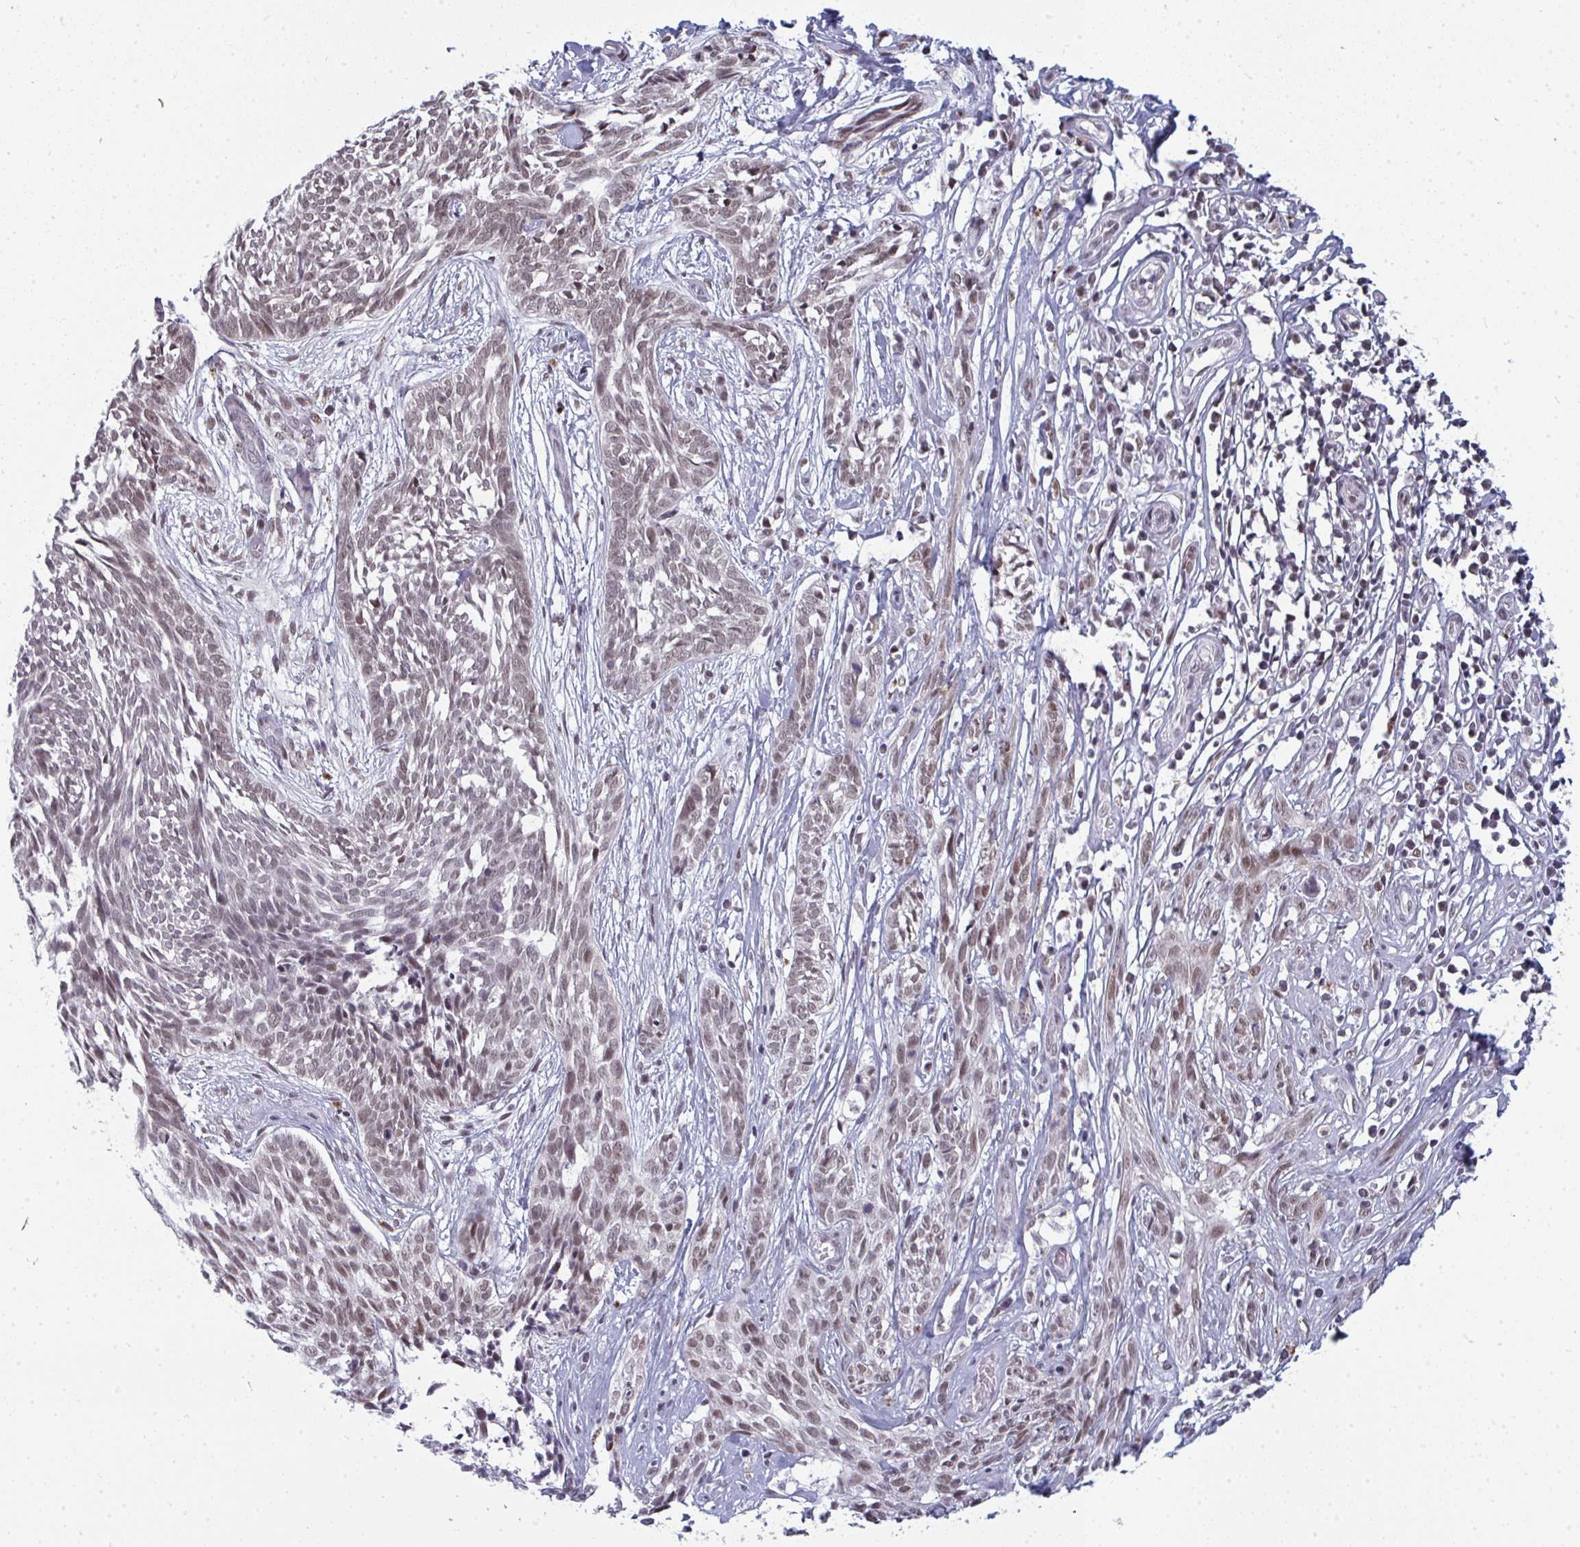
{"staining": {"intensity": "weak", "quantity": ">75%", "location": "nuclear"}, "tissue": "skin cancer", "cell_type": "Tumor cells", "image_type": "cancer", "snomed": [{"axis": "morphology", "description": "Basal cell carcinoma"}, {"axis": "topography", "description": "Skin"}, {"axis": "topography", "description": "Skin, foot"}], "caption": "Protein staining demonstrates weak nuclear expression in about >75% of tumor cells in skin basal cell carcinoma. The staining was performed using DAB (3,3'-diaminobenzidine) to visualize the protein expression in brown, while the nuclei were stained in blue with hematoxylin (Magnification: 20x).", "gene": "ATF1", "patient": {"sex": "female", "age": 86}}